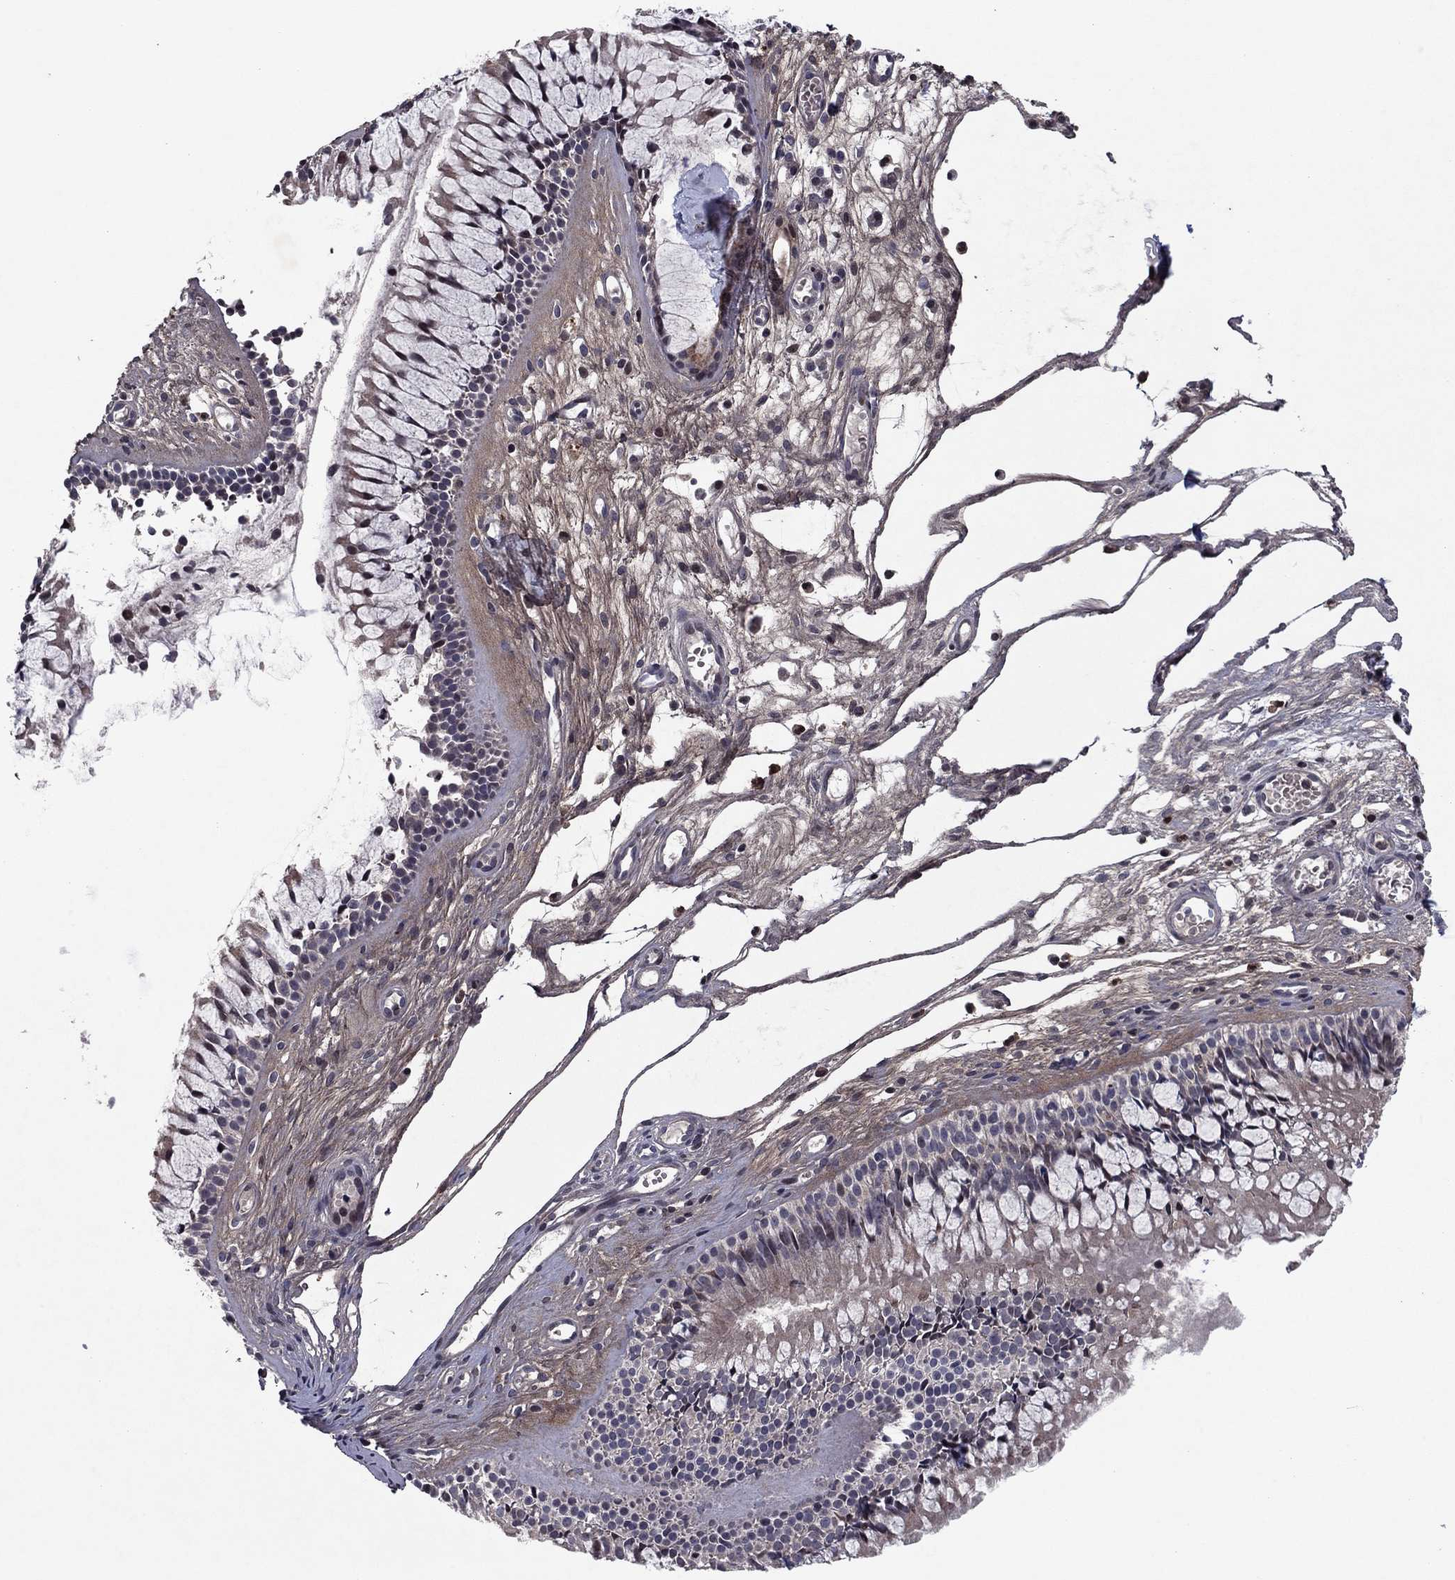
{"staining": {"intensity": "moderate", "quantity": "25%-75%", "location": "cytoplasmic/membranous"}, "tissue": "nasopharynx", "cell_type": "Respiratory epithelial cells", "image_type": "normal", "snomed": [{"axis": "morphology", "description": "Normal tissue, NOS"}, {"axis": "topography", "description": "Nasopharynx"}], "caption": "High-magnification brightfield microscopy of normal nasopharynx stained with DAB (3,3'-diaminobenzidine) (brown) and counterstained with hematoxylin (blue). respiratory epithelial cells exhibit moderate cytoplasmic/membranous expression is seen in about25%-75% of cells.", "gene": "SORBS1", "patient": {"sex": "male", "age": 51}}